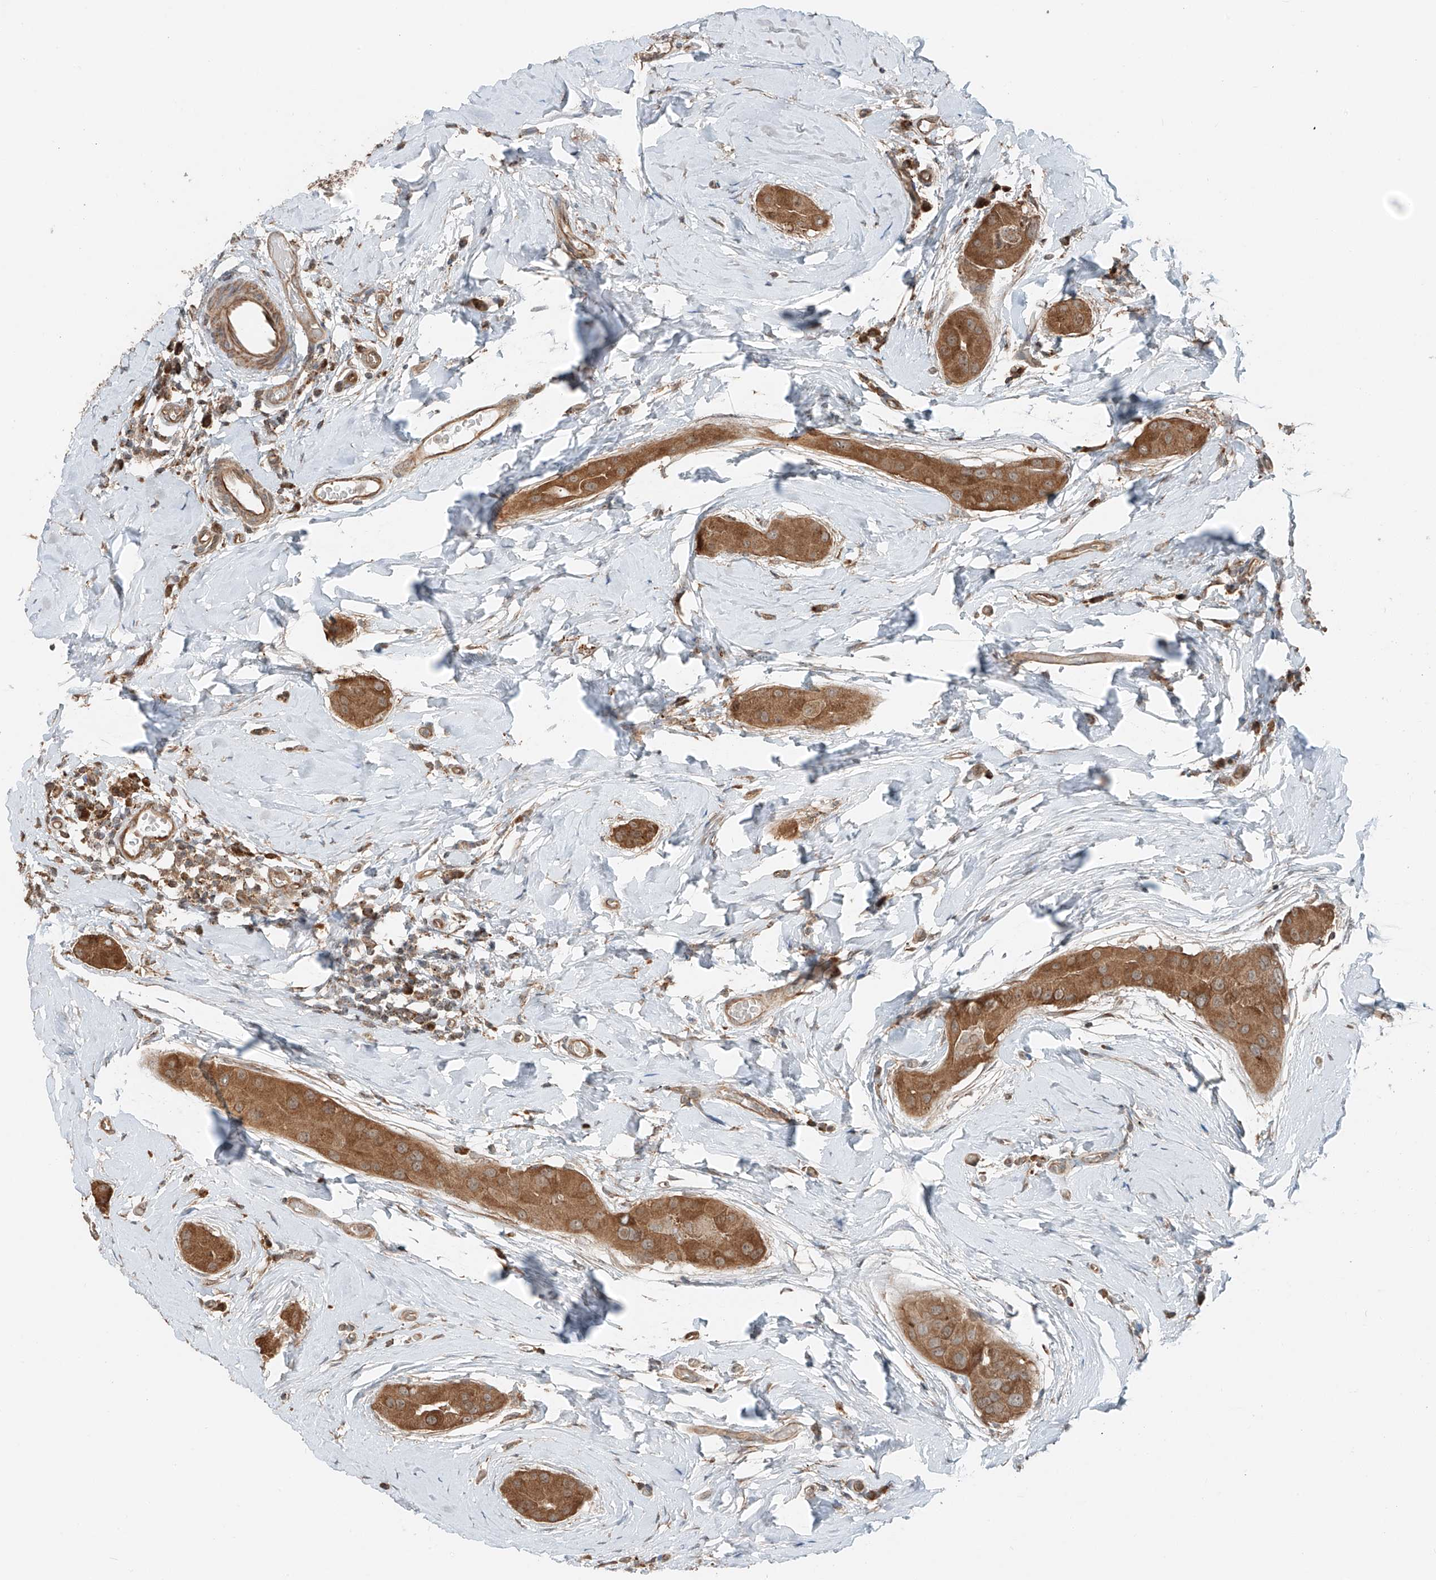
{"staining": {"intensity": "moderate", "quantity": ">75%", "location": "cytoplasmic/membranous"}, "tissue": "thyroid cancer", "cell_type": "Tumor cells", "image_type": "cancer", "snomed": [{"axis": "morphology", "description": "Papillary adenocarcinoma, NOS"}, {"axis": "topography", "description": "Thyroid gland"}], "caption": "Protein staining of thyroid papillary adenocarcinoma tissue exhibits moderate cytoplasmic/membranous positivity in about >75% of tumor cells.", "gene": "CEP162", "patient": {"sex": "male", "age": 33}}